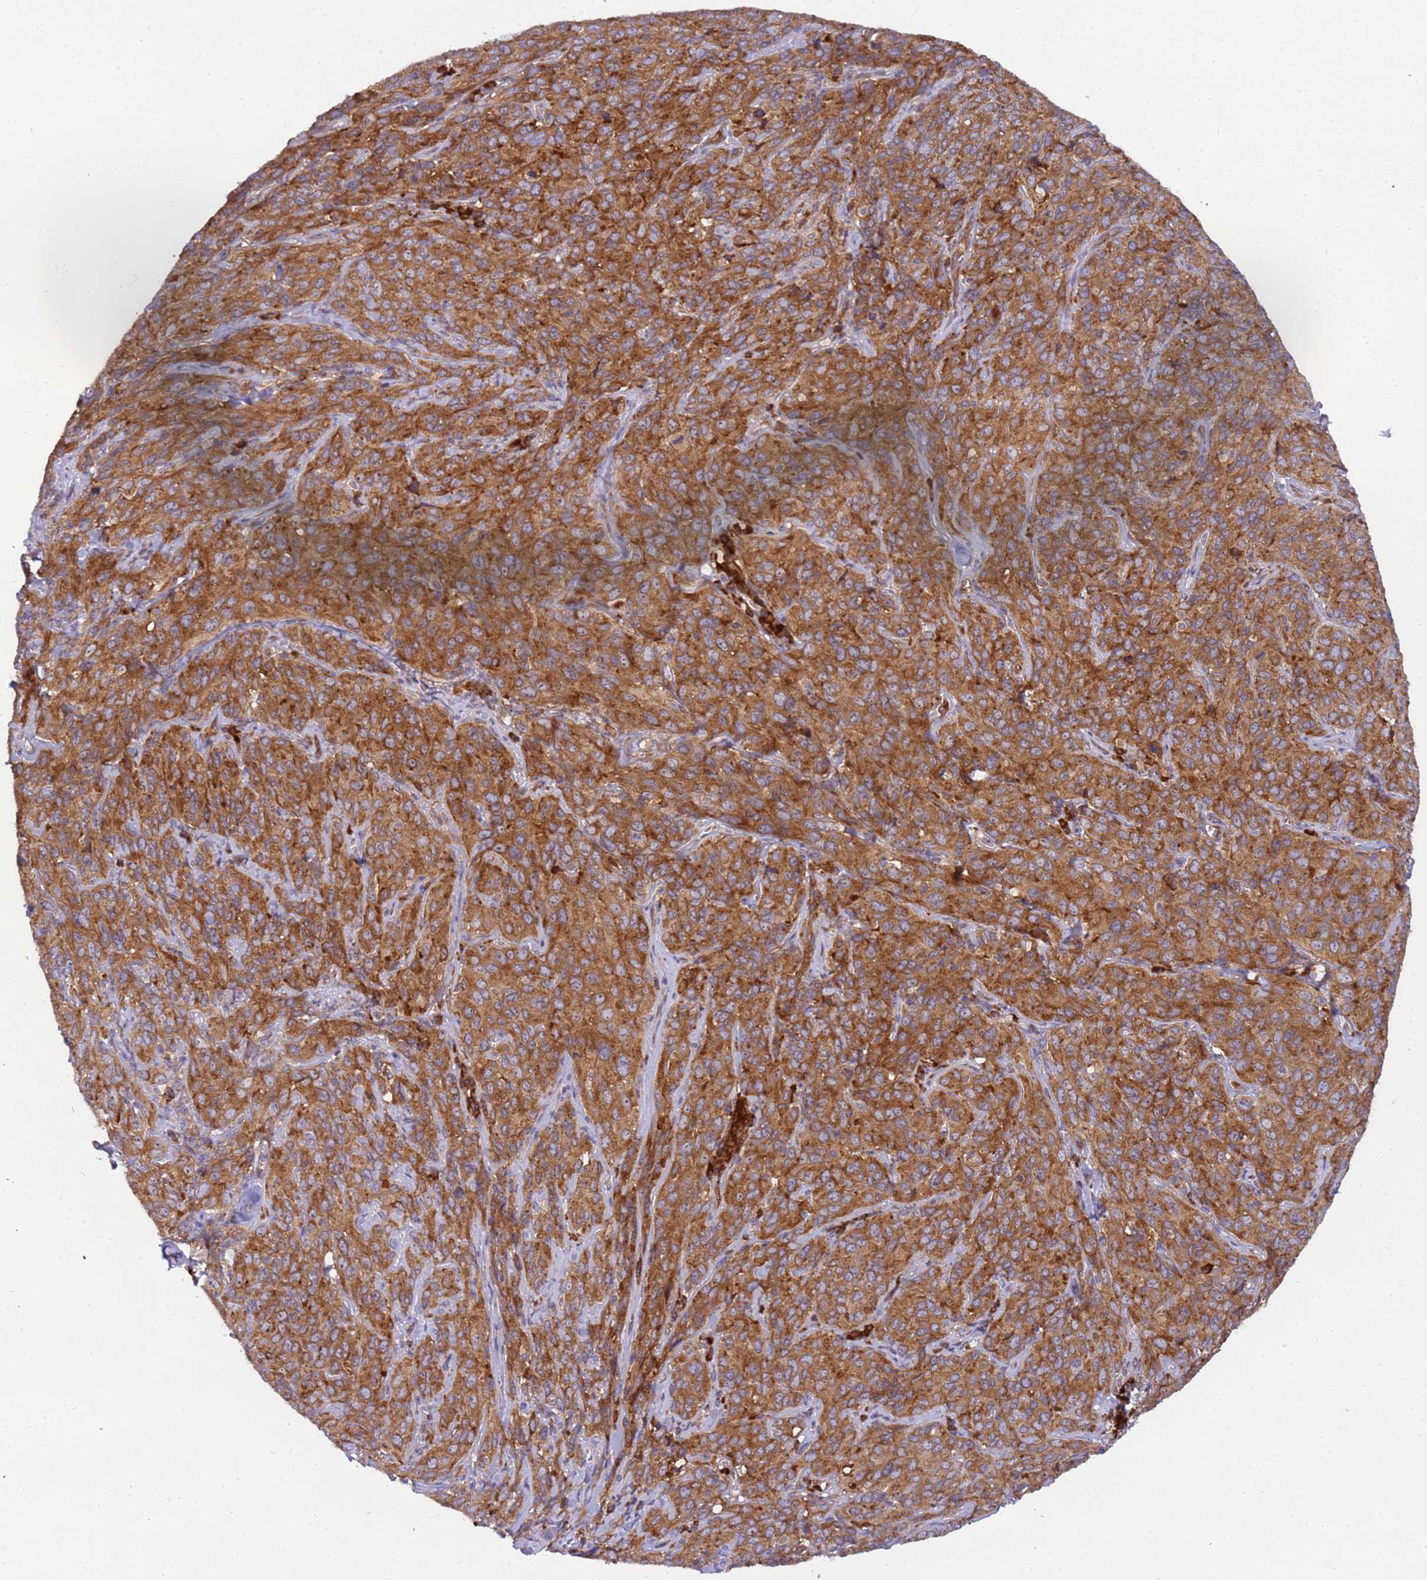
{"staining": {"intensity": "strong", "quantity": ">75%", "location": "cytoplasmic/membranous"}, "tissue": "cervical cancer", "cell_type": "Tumor cells", "image_type": "cancer", "snomed": [{"axis": "morphology", "description": "Squamous cell carcinoma, NOS"}, {"axis": "topography", "description": "Cervix"}], "caption": "Brown immunohistochemical staining in cervical squamous cell carcinoma reveals strong cytoplasmic/membranous expression in about >75% of tumor cells.", "gene": "RPL36", "patient": {"sex": "female", "age": 51}}